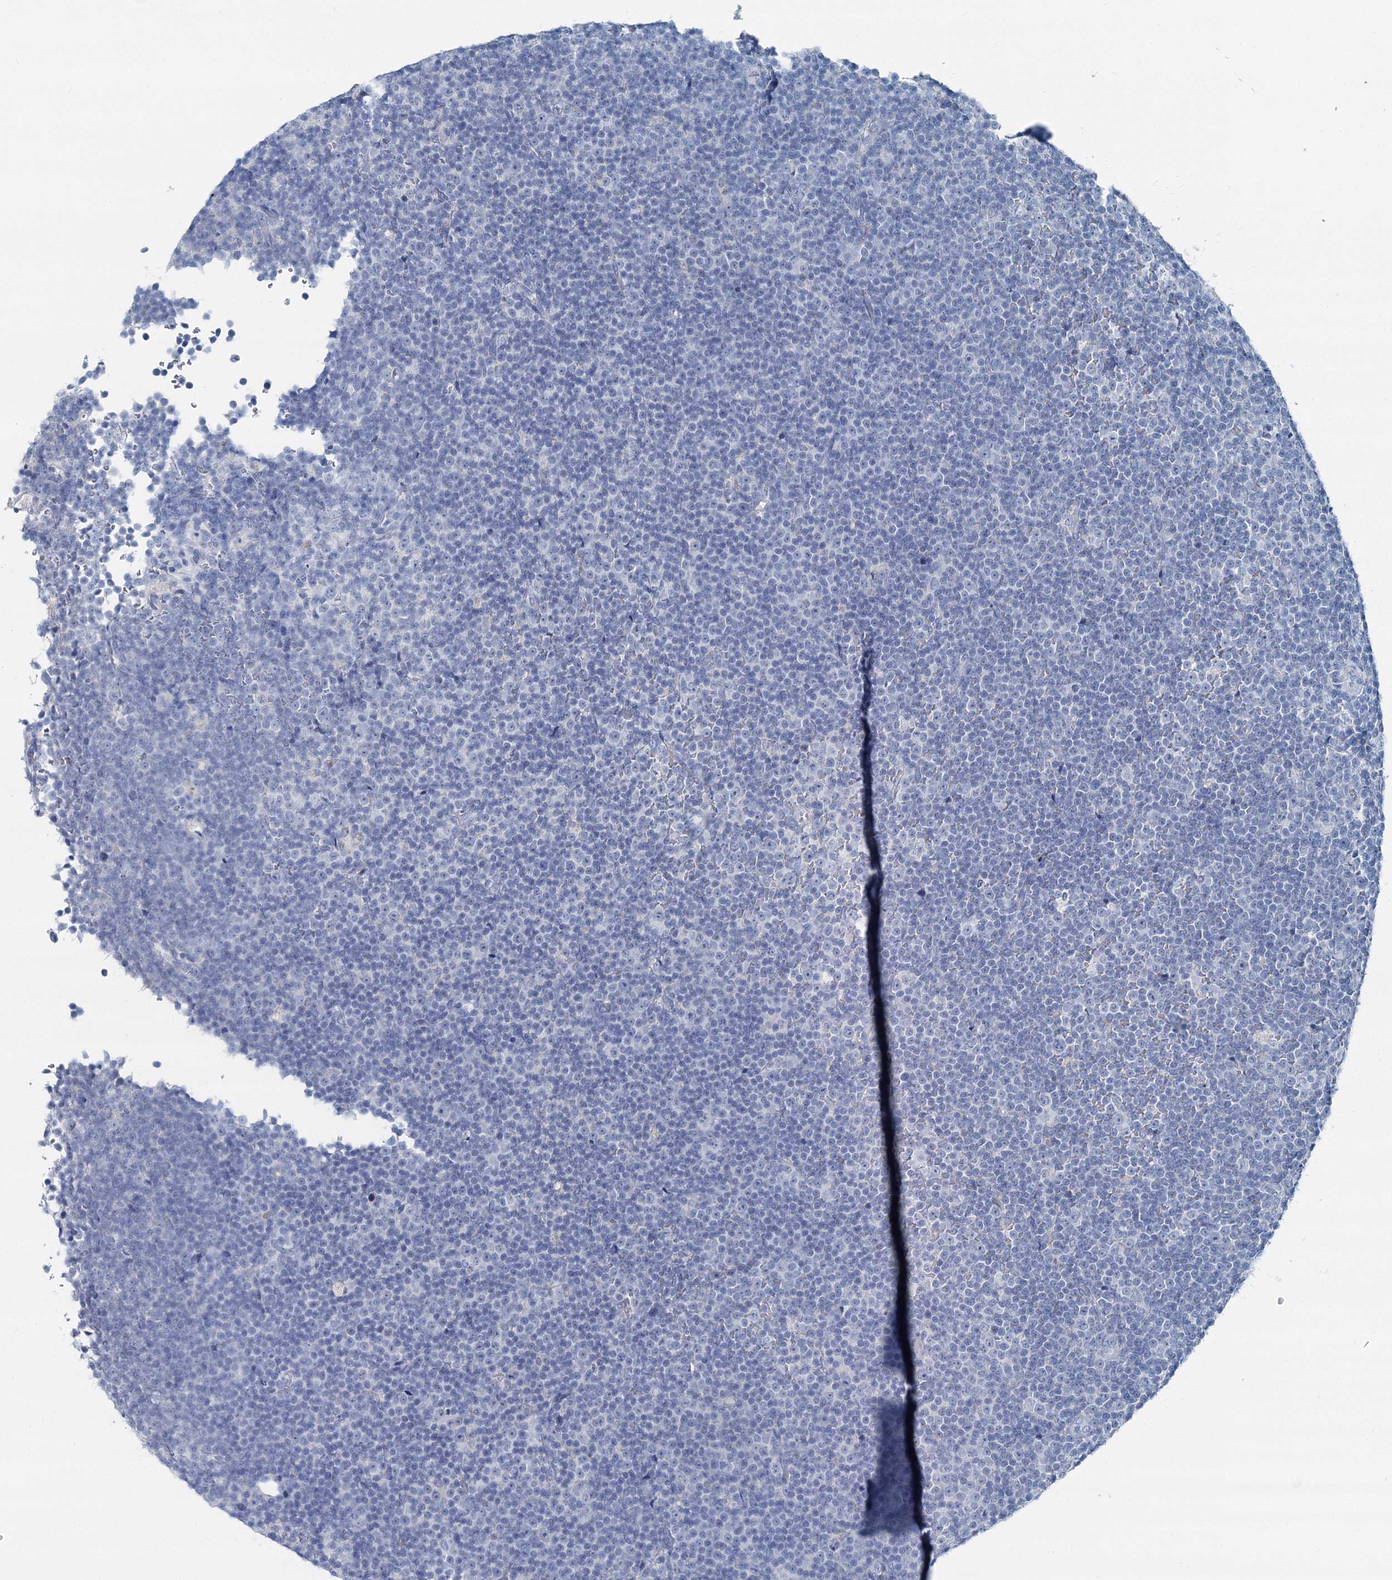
{"staining": {"intensity": "negative", "quantity": "none", "location": "none"}, "tissue": "lymphoma", "cell_type": "Tumor cells", "image_type": "cancer", "snomed": [{"axis": "morphology", "description": "Malignant lymphoma, non-Hodgkin's type, Low grade"}, {"axis": "topography", "description": "Lymph node"}], "caption": "Human lymphoma stained for a protein using IHC shows no expression in tumor cells.", "gene": "GABARAPL2", "patient": {"sex": "female", "age": 67}}